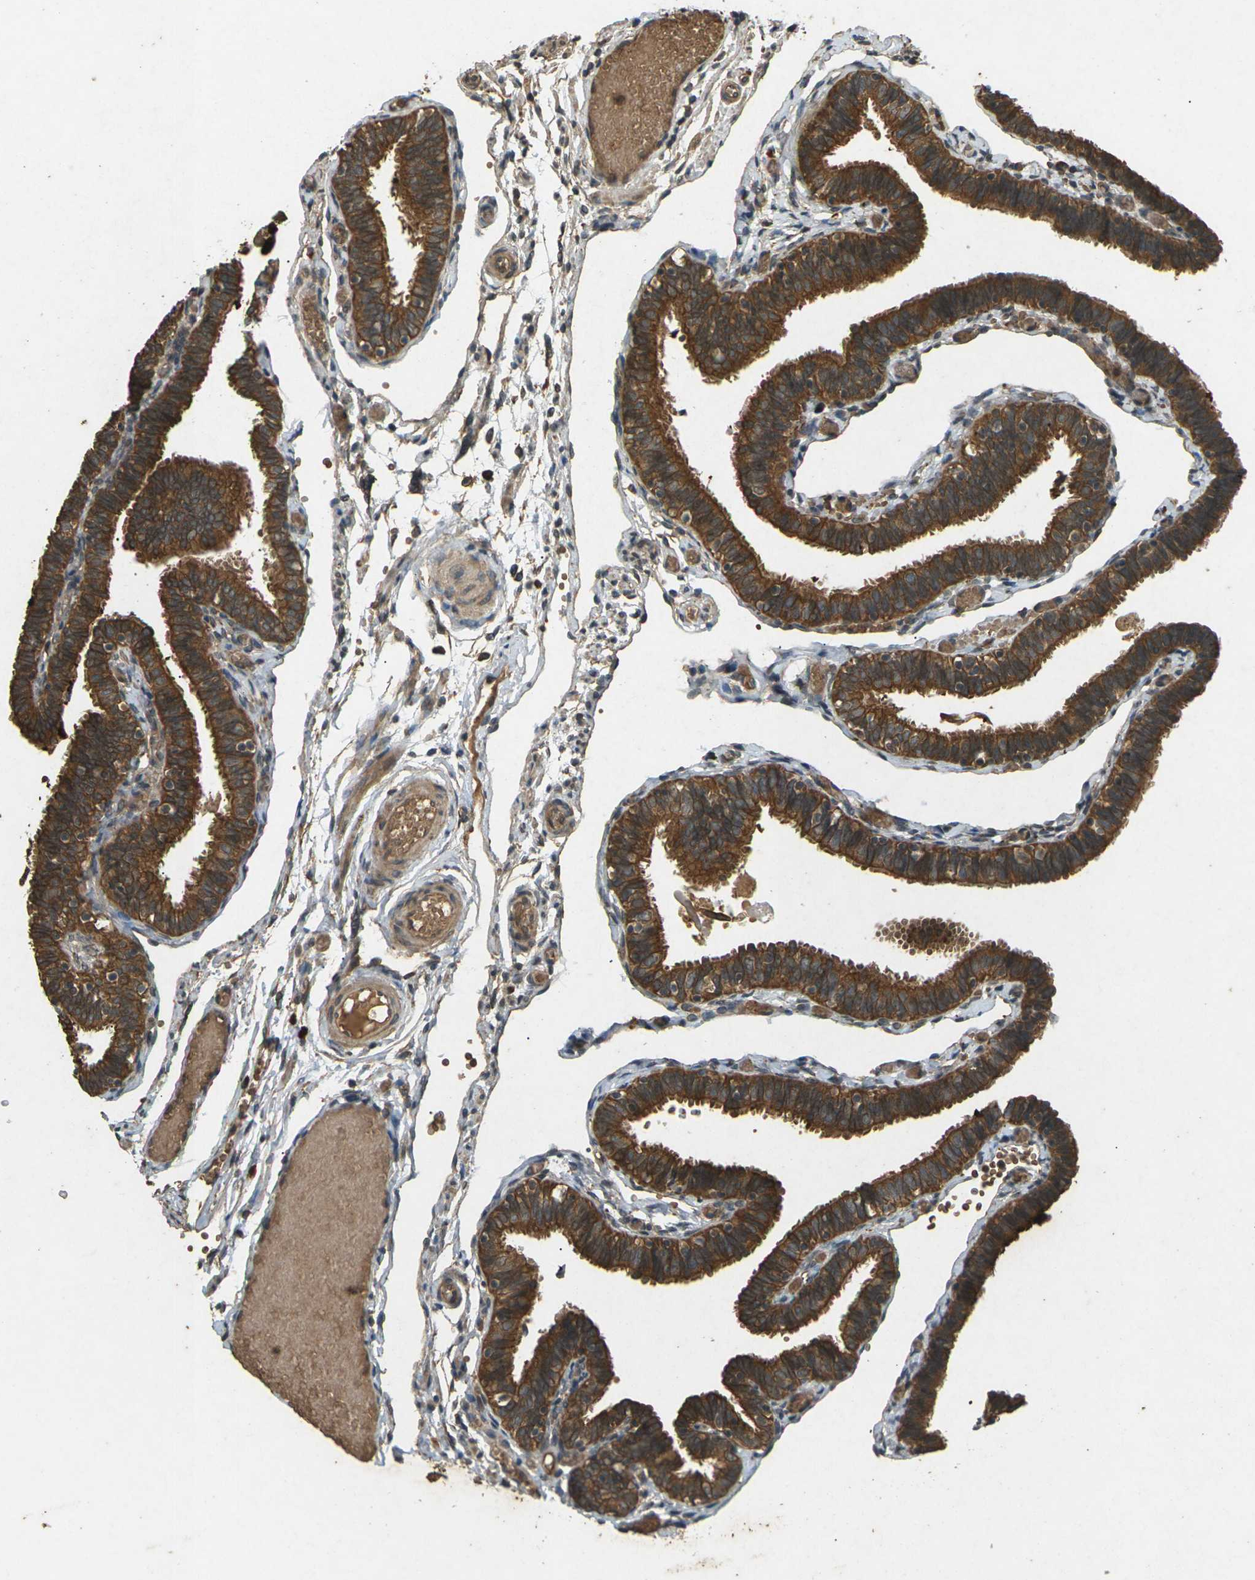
{"staining": {"intensity": "strong", "quantity": ">75%", "location": "cytoplasmic/membranous"}, "tissue": "fallopian tube", "cell_type": "Glandular cells", "image_type": "normal", "snomed": [{"axis": "morphology", "description": "Normal tissue, NOS"}, {"axis": "topography", "description": "Fallopian tube"}], "caption": "Immunohistochemical staining of benign human fallopian tube reveals high levels of strong cytoplasmic/membranous expression in approximately >75% of glandular cells. Nuclei are stained in blue.", "gene": "TAP1", "patient": {"sex": "female", "age": 46}}